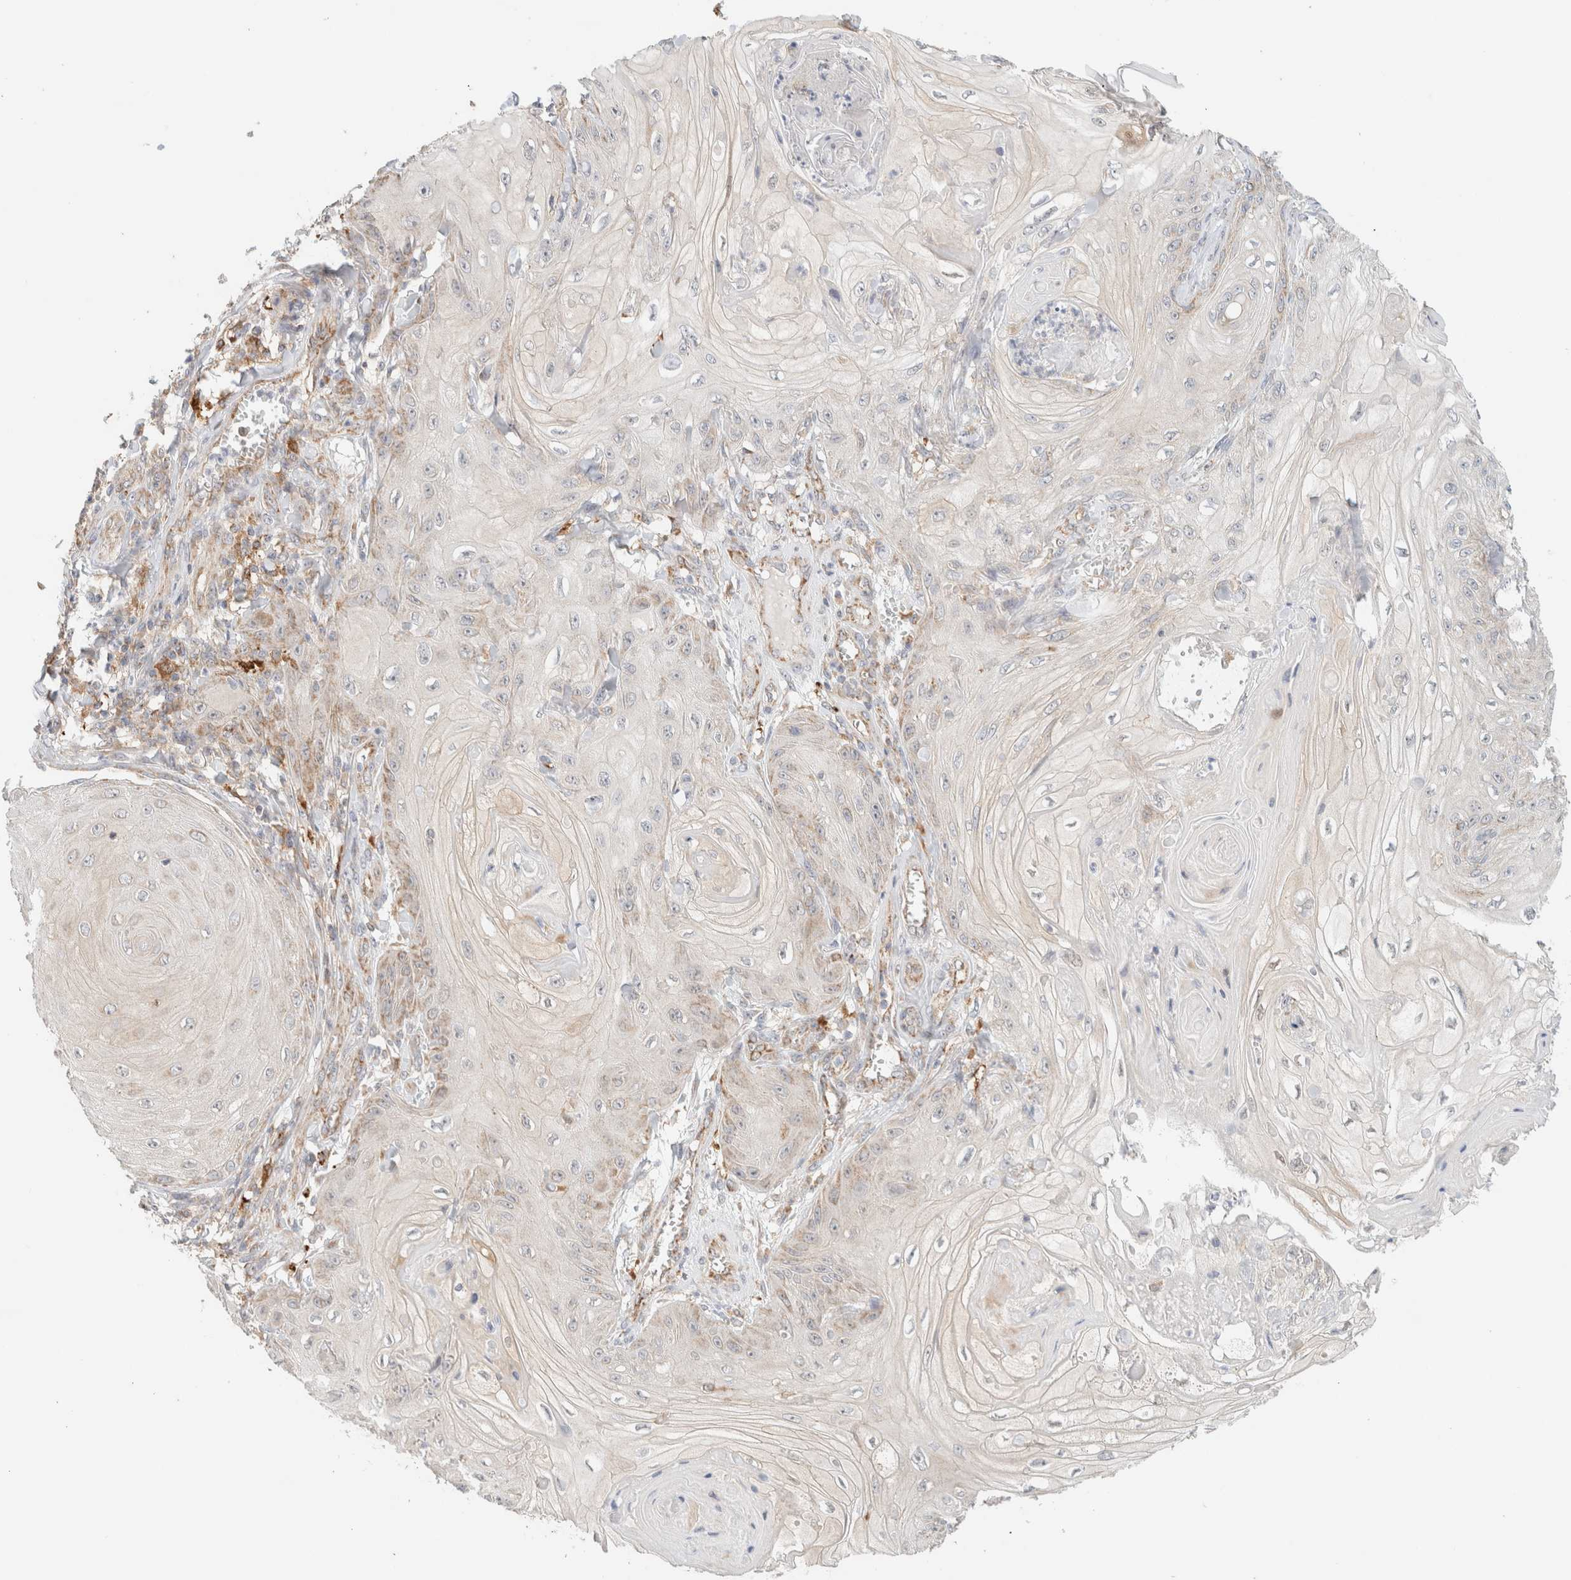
{"staining": {"intensity": "moderate", "quantity": "<25%", "location": "cytoplasmic/membranous"}, "tissue": "skin cancer", "cell_type": "Tumor cells", "image_type": "cancer", "snomed": [{"axis": "morphology", "description": "Squamous cell carcinoma, NOS"}, {"axis": "topography", "description": "Skin"}], "caption": "The immunohistochemical stain highlights moderate cytoplasmic/membranous expression in tumor cells of skin cancer tissue. (brown staining indicates protein expression, while blue staining denotes nuclei).", "gene": "MRM3", "patient": {"sex": "male", "age": 74}}